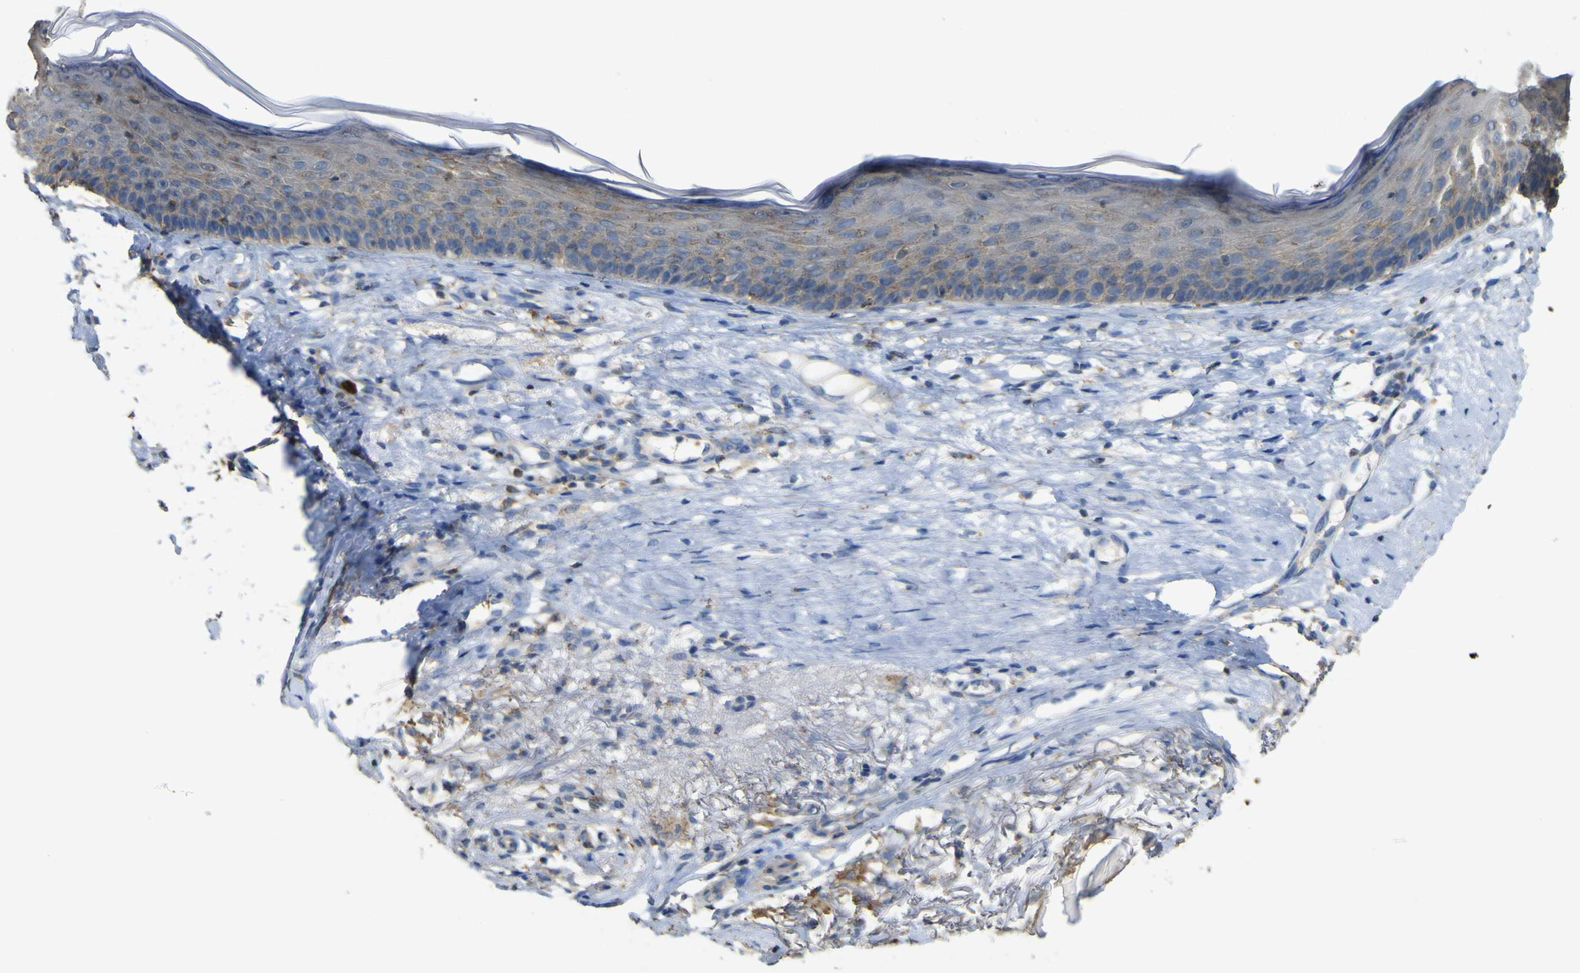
{"staining": {"intensity": "moderate", "quantity": ">75%", "location": "cytoplasmic/membranous"}, "tissue": "skin cancer", "cell_type": "Tumor cells", "image_type": "cancer", "snomed": [{"axis": "morphology", "description": "Basal cell carcinoma"}, {"axis": "topography", "description": "Skin"}], "caption": "Protein positivity by IHC displays moderate cytoplasmic/membranous staining in approximately >75% of tumor cells in skin cancer (basal cell carcinoma).", "gene": "ACSL3", "patient": {"sex": "female", "age": 70}}